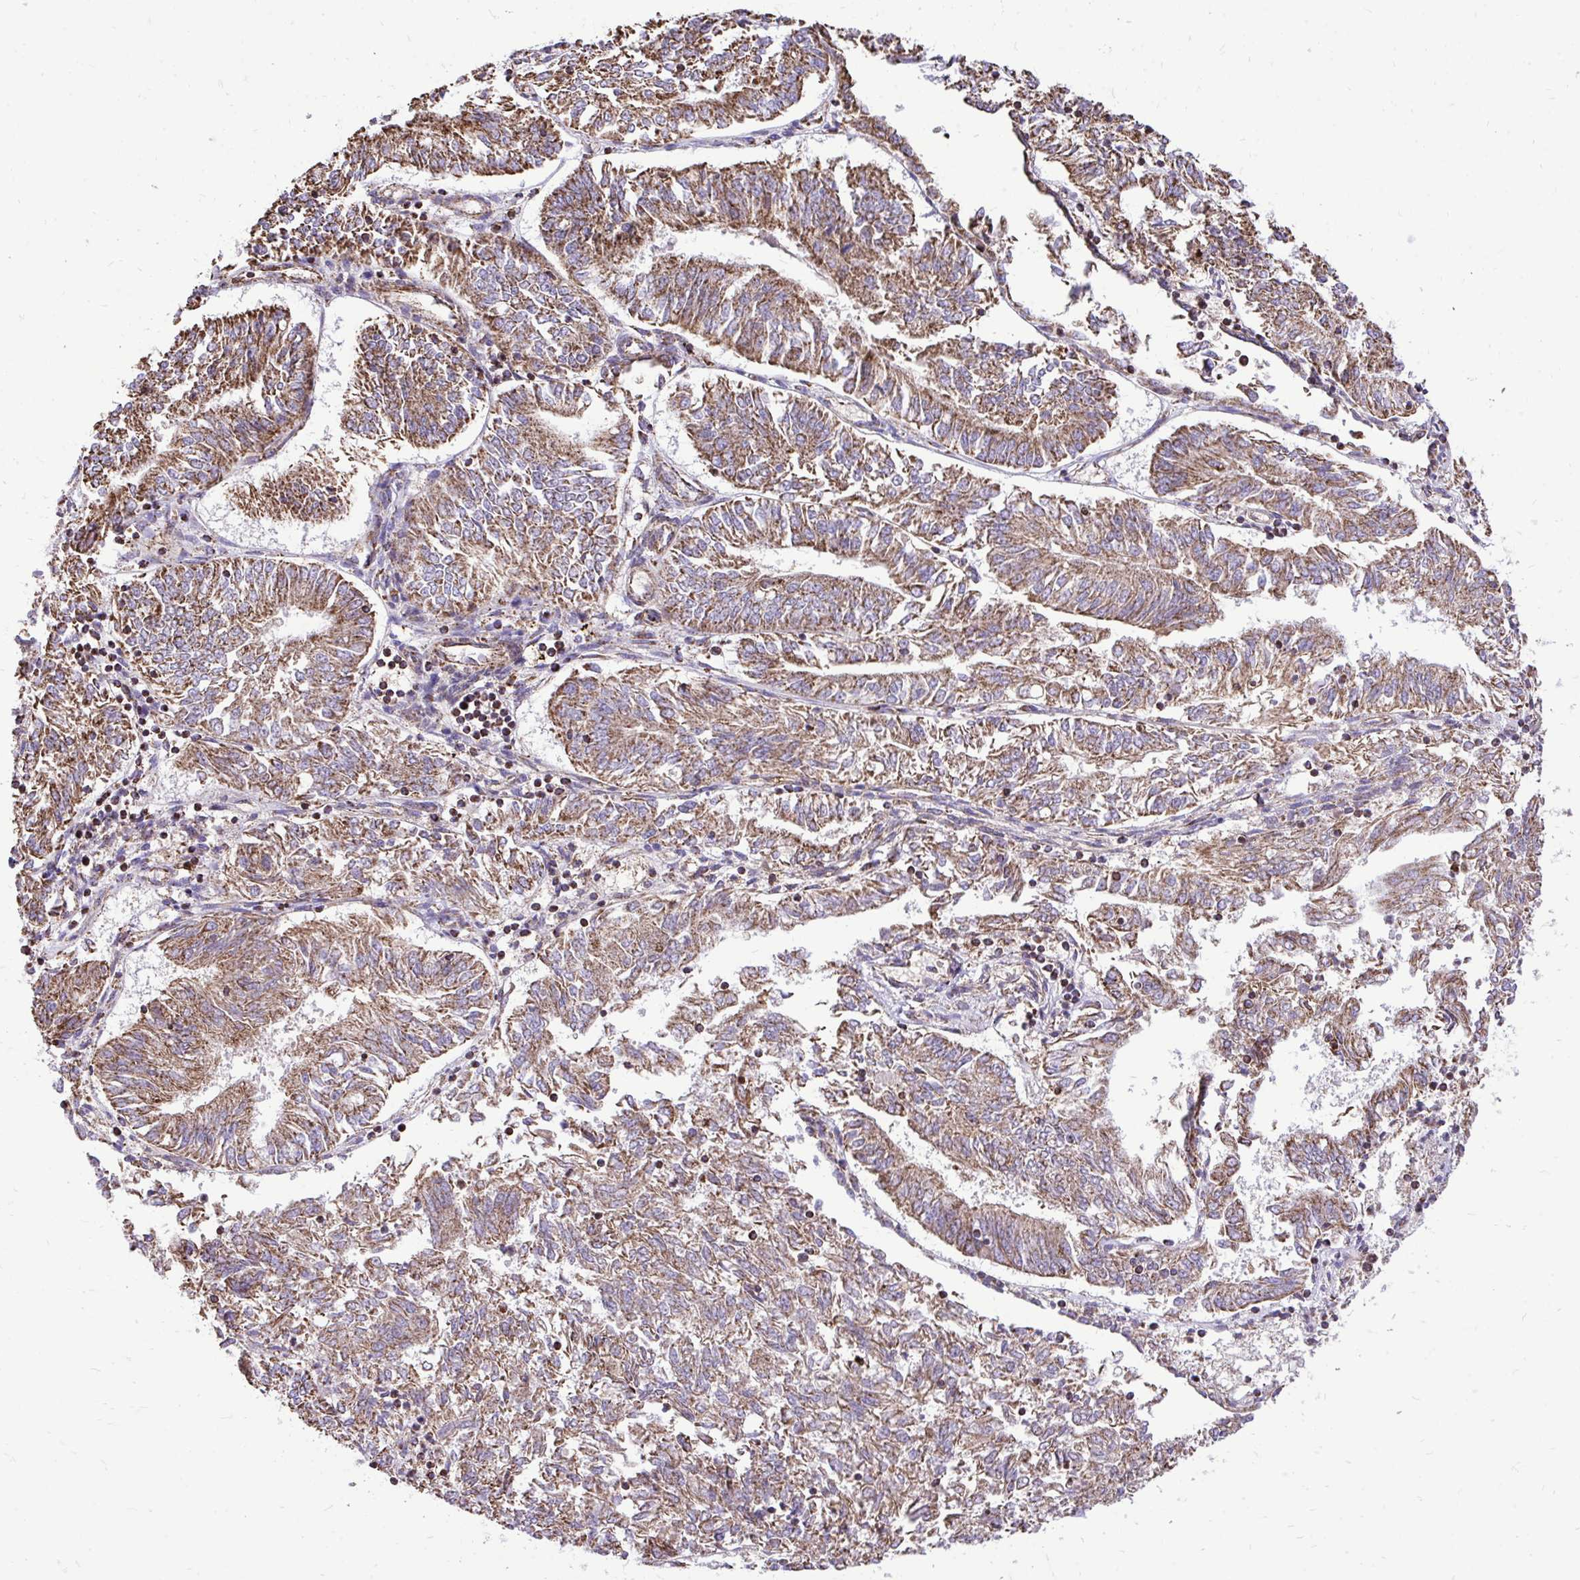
{"staining": {"intensity": "moderate", "quantity": ">75%", "location": "cytoplasmic/membranous"}, "tissue": "endometrial cancer", "cell_type": "Tumor cells", "image_type": "cancer", "snomed": [{"axis": "morphology", "description": "Adenocarcinoma, NOS"}, {"axis": "topography", "description": "Endometrium"}], "caption": "DAB (3,3'-diaminobenzidine) immunohistochemical staining of human endometrial cancer (adenocarcinoma) reveals moderate cytoplasmic/membranous protein staining in about >75% of tumor cells. The protein of interest is stained brown, and the nuclei are stained in blue (DAB IHC with brightfield microscopy, high magnification).", "gene": "UBE2C", "patient": {"sex": "female", "age": 58}}